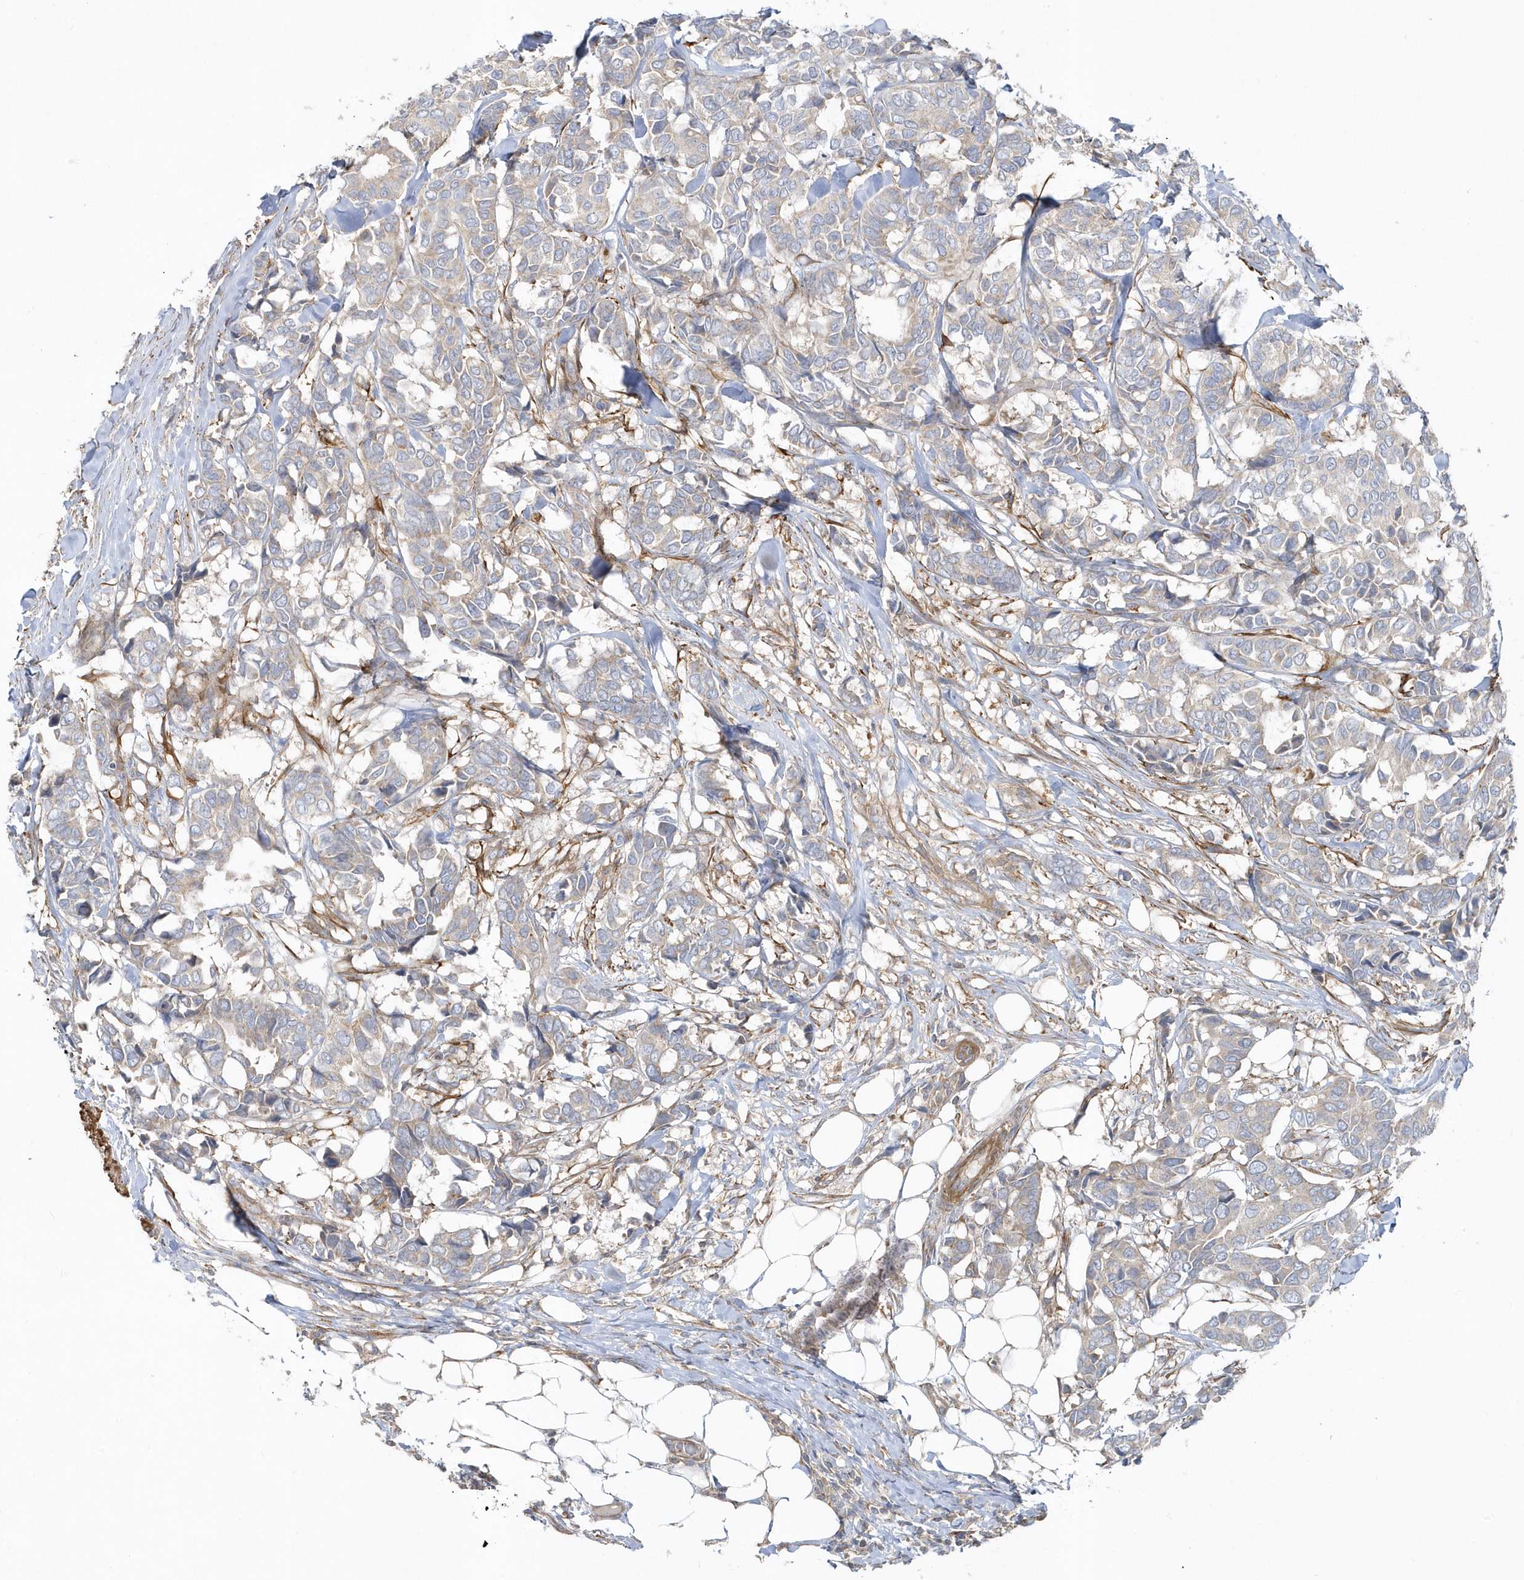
{"staining": {"intensity": "weak", "quantity": "<25%", "location": "cytoplasmic/membranous"}, "tissue": "breast cancer", "cell_type": "Tumor cells", "image_type": "cancer", "snomed": [{"axis": "morphology", "description": "Duct carcinoma"}, {"axis": "topography", "description": "Breast"}], "caption": "The histopathology image exhibits no significant staining in tumor cells of breast intraductal carcinoma.", "gene": "LEXM", "patient": {"sex": "female", "age": 87}}